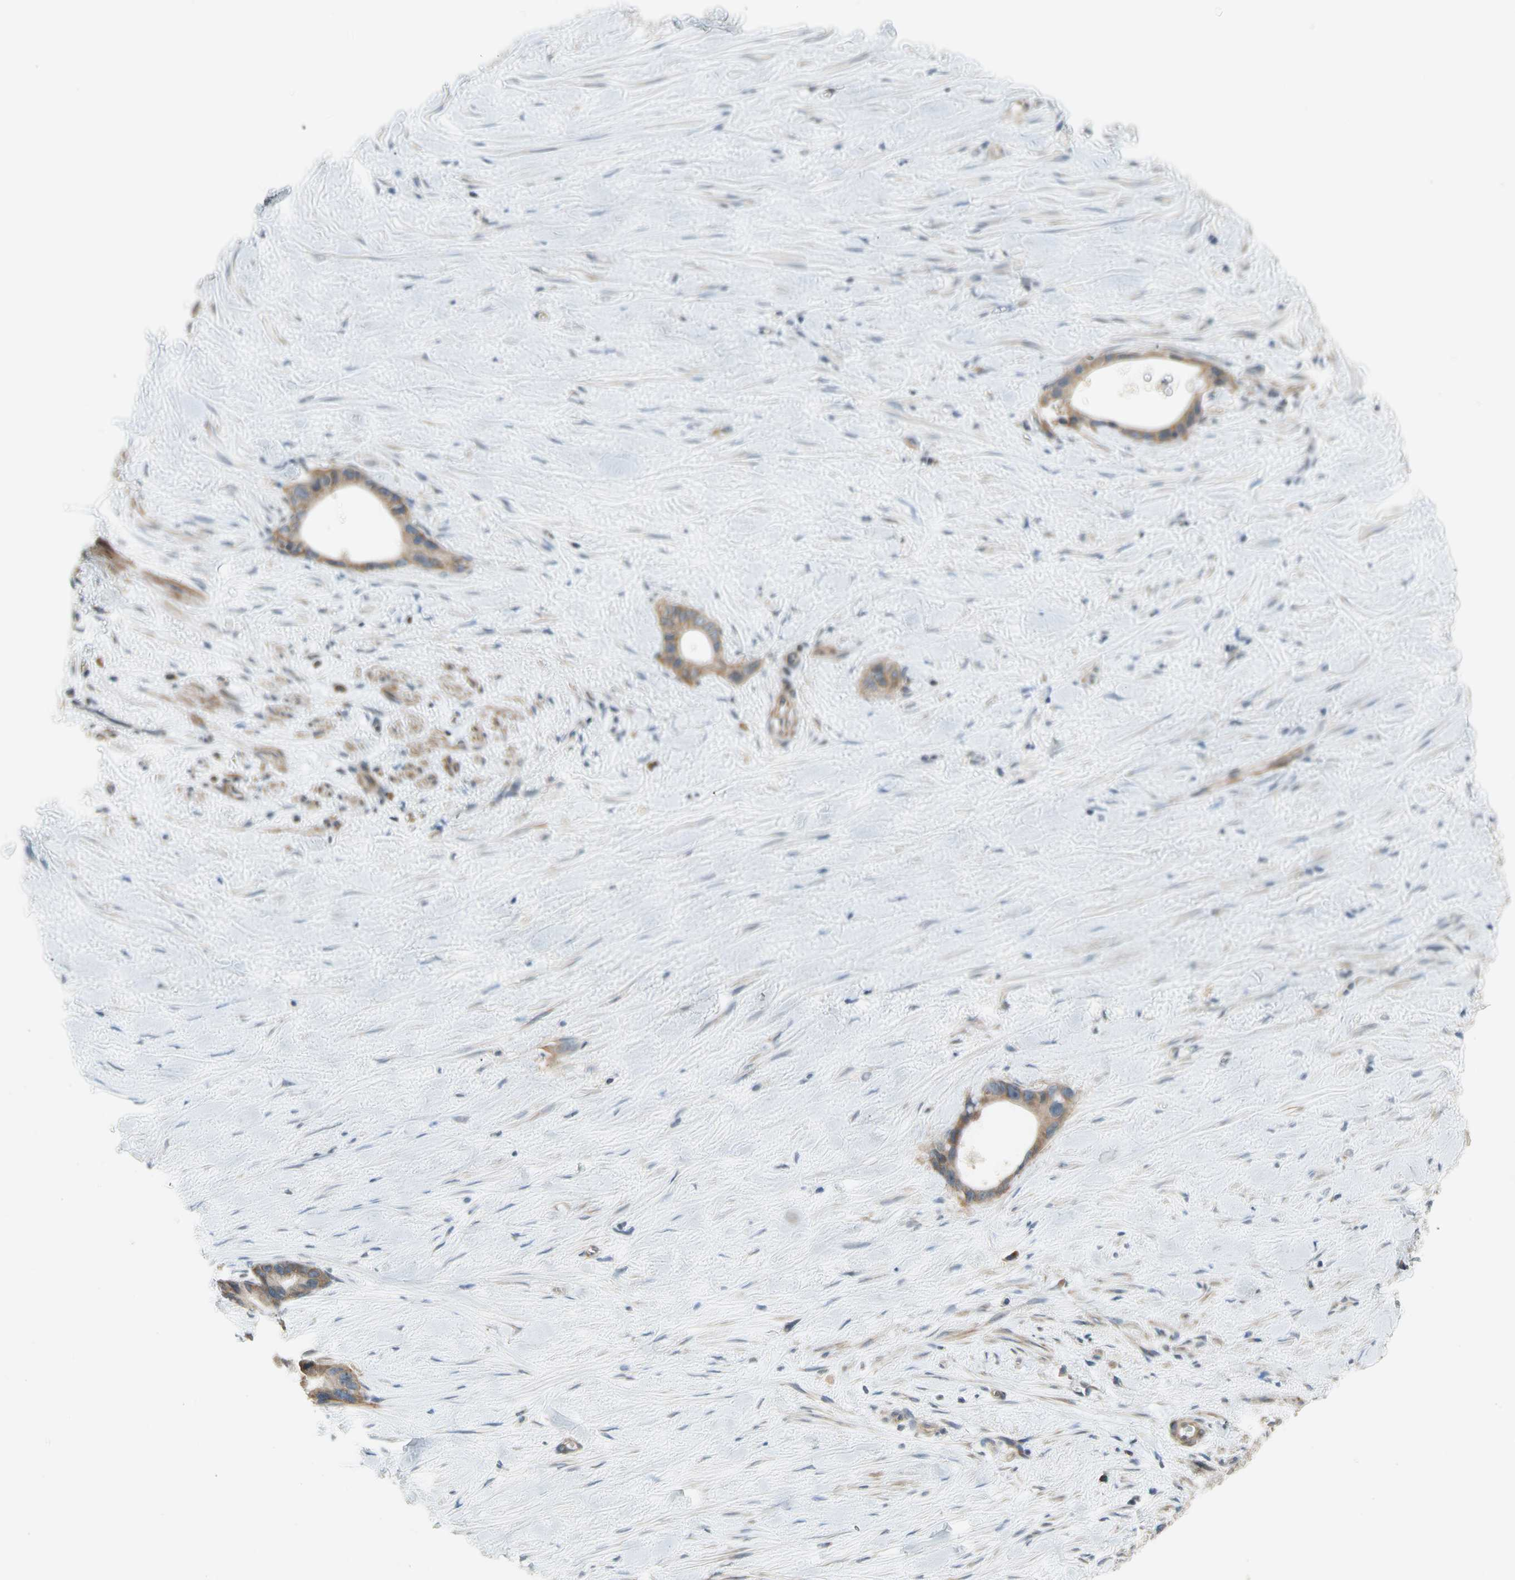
{"staining": {"intensity": "moderate", "quantity": ">75%", "location": "cytoplasmic/membranous"}, "tissue": "liver cancer", "cell_type": "Tumor cells", "image_type": "cancer", "snomed": [{"axis": "morphology", "description": "Cholangiocarcinoma"}, {"axis": "topography", "description": "Liver"}], "caption": "Immunohistochemistry (DAB) staining of cholangiocarcinoma (liver) reveals moderate cytoplasmic/membranous protein positivity in about >75% of tumor cells.", "gene": "MST1R", "patient": {"sex": "female", "age": 55}}